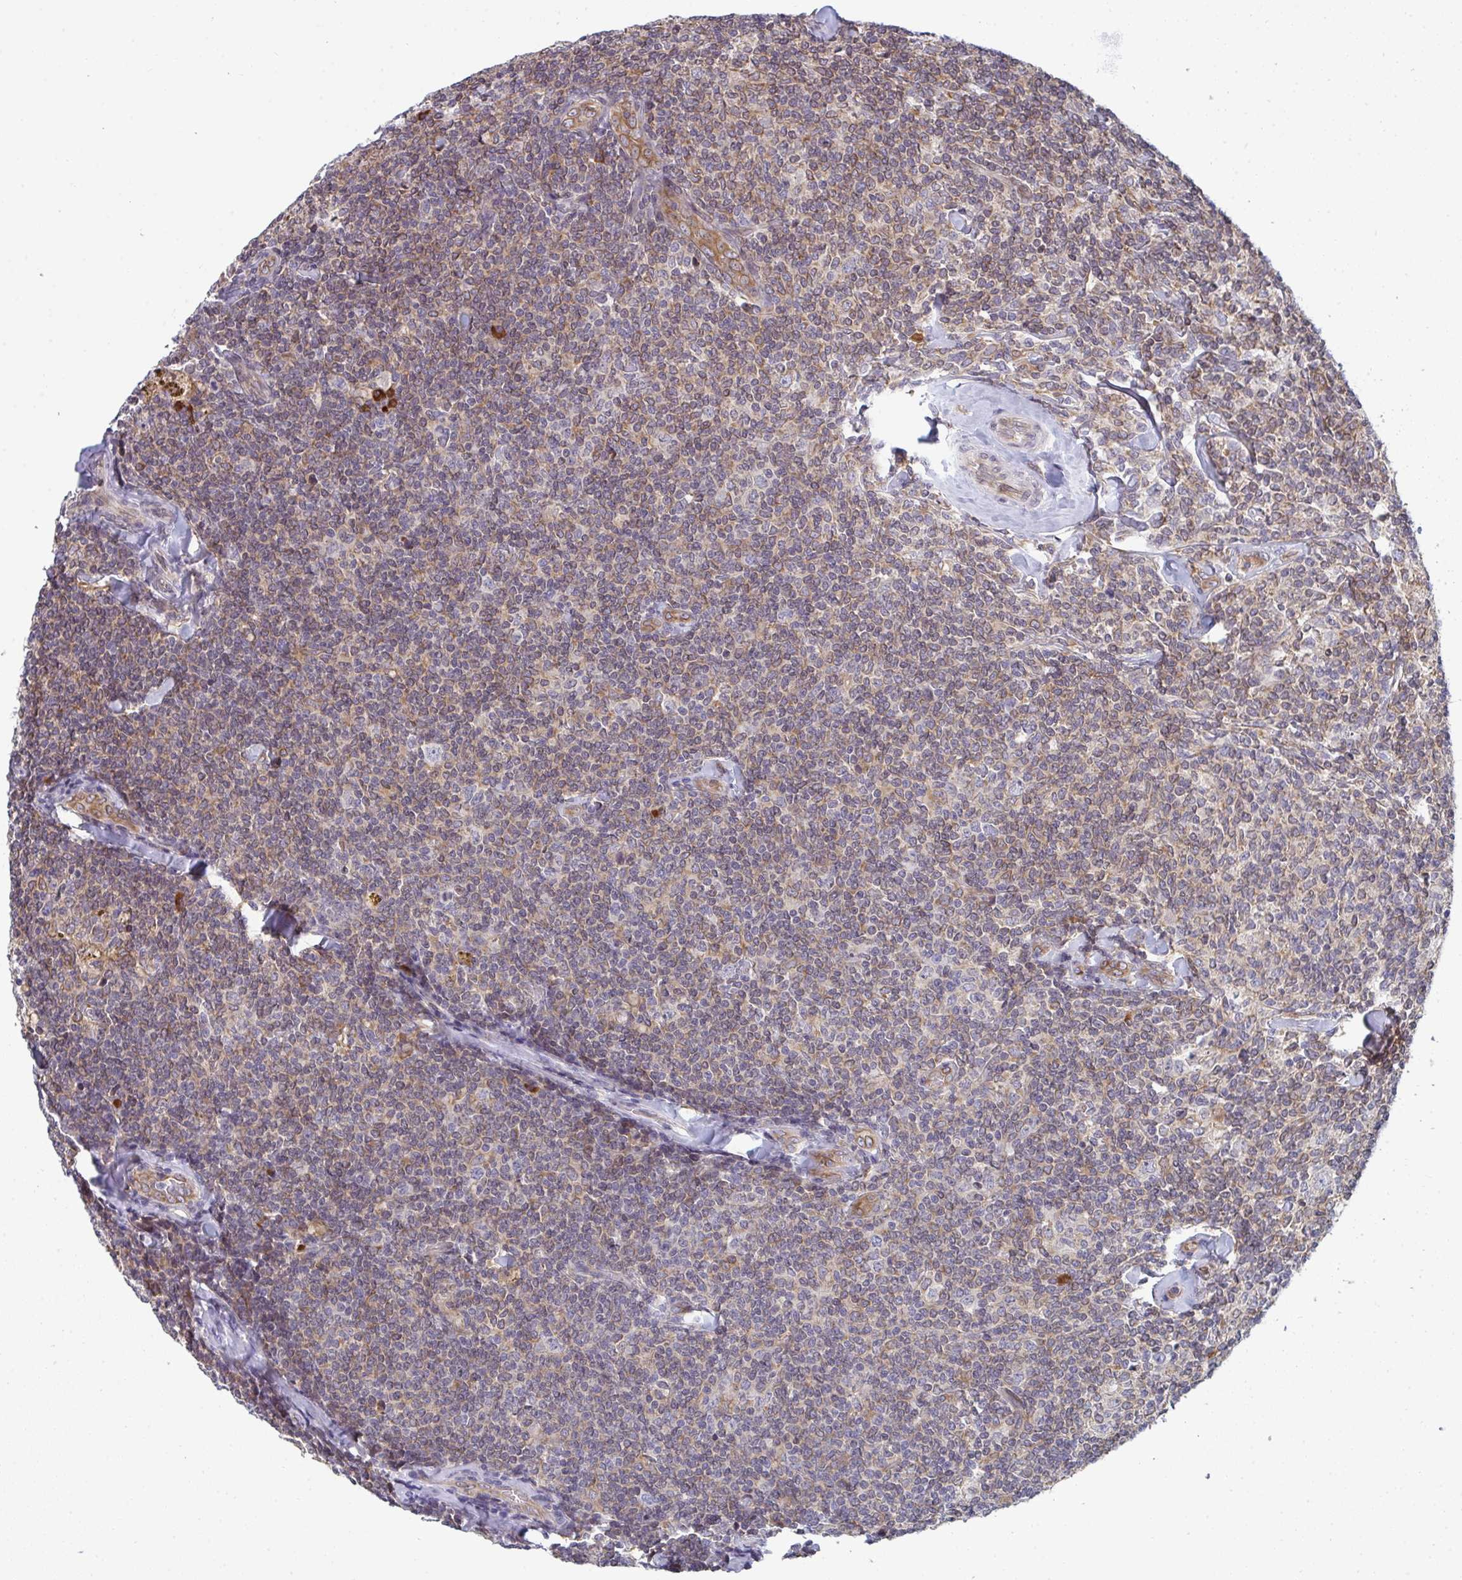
{"staining": {"intensity": "weak", "quantity": ">75%", "location": "cytoplasmic/membranous"}, "tissue": "lymphoma", "cell_type": "Tumor cells", "image_type": "cancer", "snomed": [{"axis": "morphology", "description": "Malignant lymphoma, non-Hodgkin's type, Low grade"}, {"axis": "topography", "description": "Lymph node"}], "caption": "Lymphoma was stained to show a protein in brown. There is low levels of weak cytoplasmic/membranous positivity in about >75% of tumor cells.", "gene": "LYSMD4", "patient": {"sex": "female", "age": 56}}